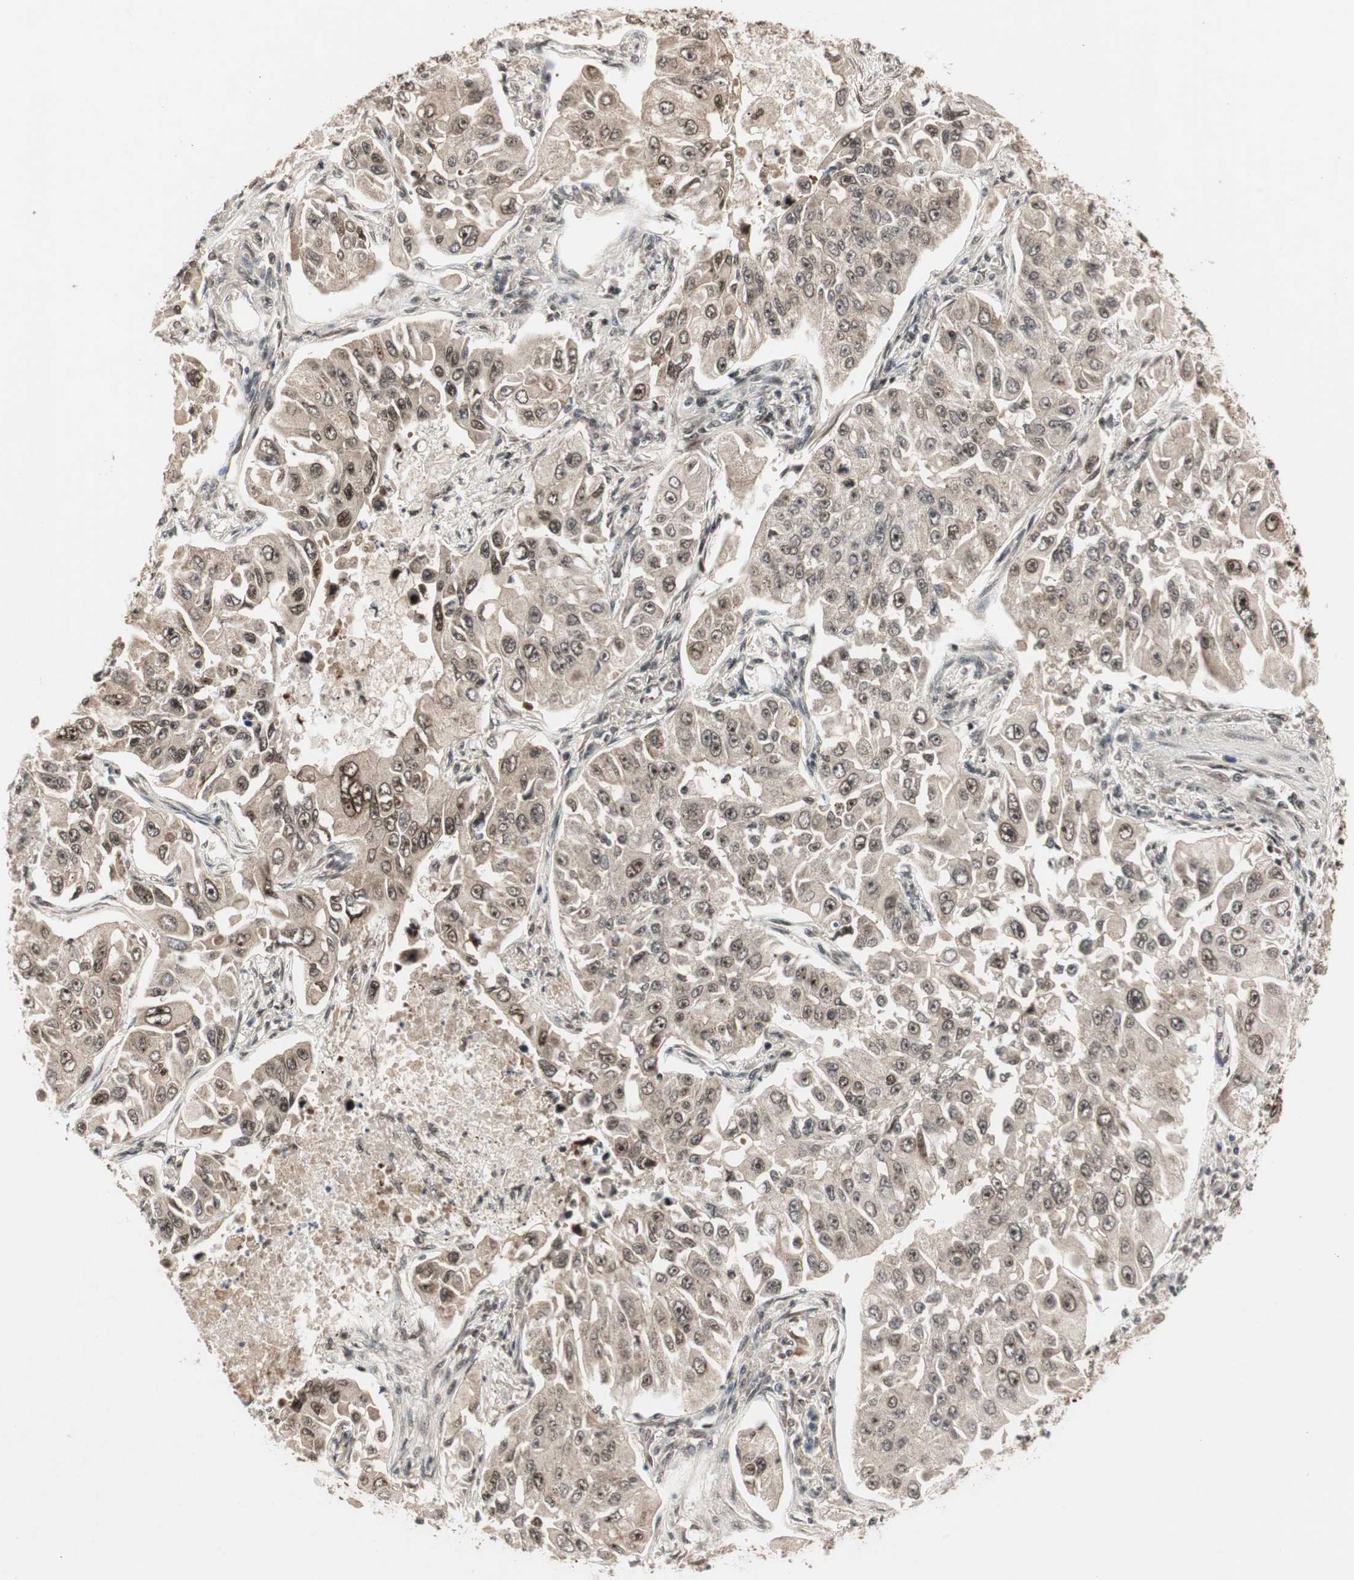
{"staining": {"intensity": "weak", "quantity": ">75%", "location": "cytoplasmic/membranous,nuclear"}, "tissue": "lung cancer", "cell_type": "Tumor cells", "image_type": "cancer", "snomed": [{"axis": "morphology", "description": "Adenocarcinoma, NOS"}, {"axis": "topography", "description": "Lung"}], "caption": "This is a micrograph of IHC staining of lung cancer (adenocarcinoma), which shows weak expression in the cytoplasmic/membranous and nuclear of tumor cells.", "gene": "CSNK2B", "patient": {"sex": "male", "age": 84}}